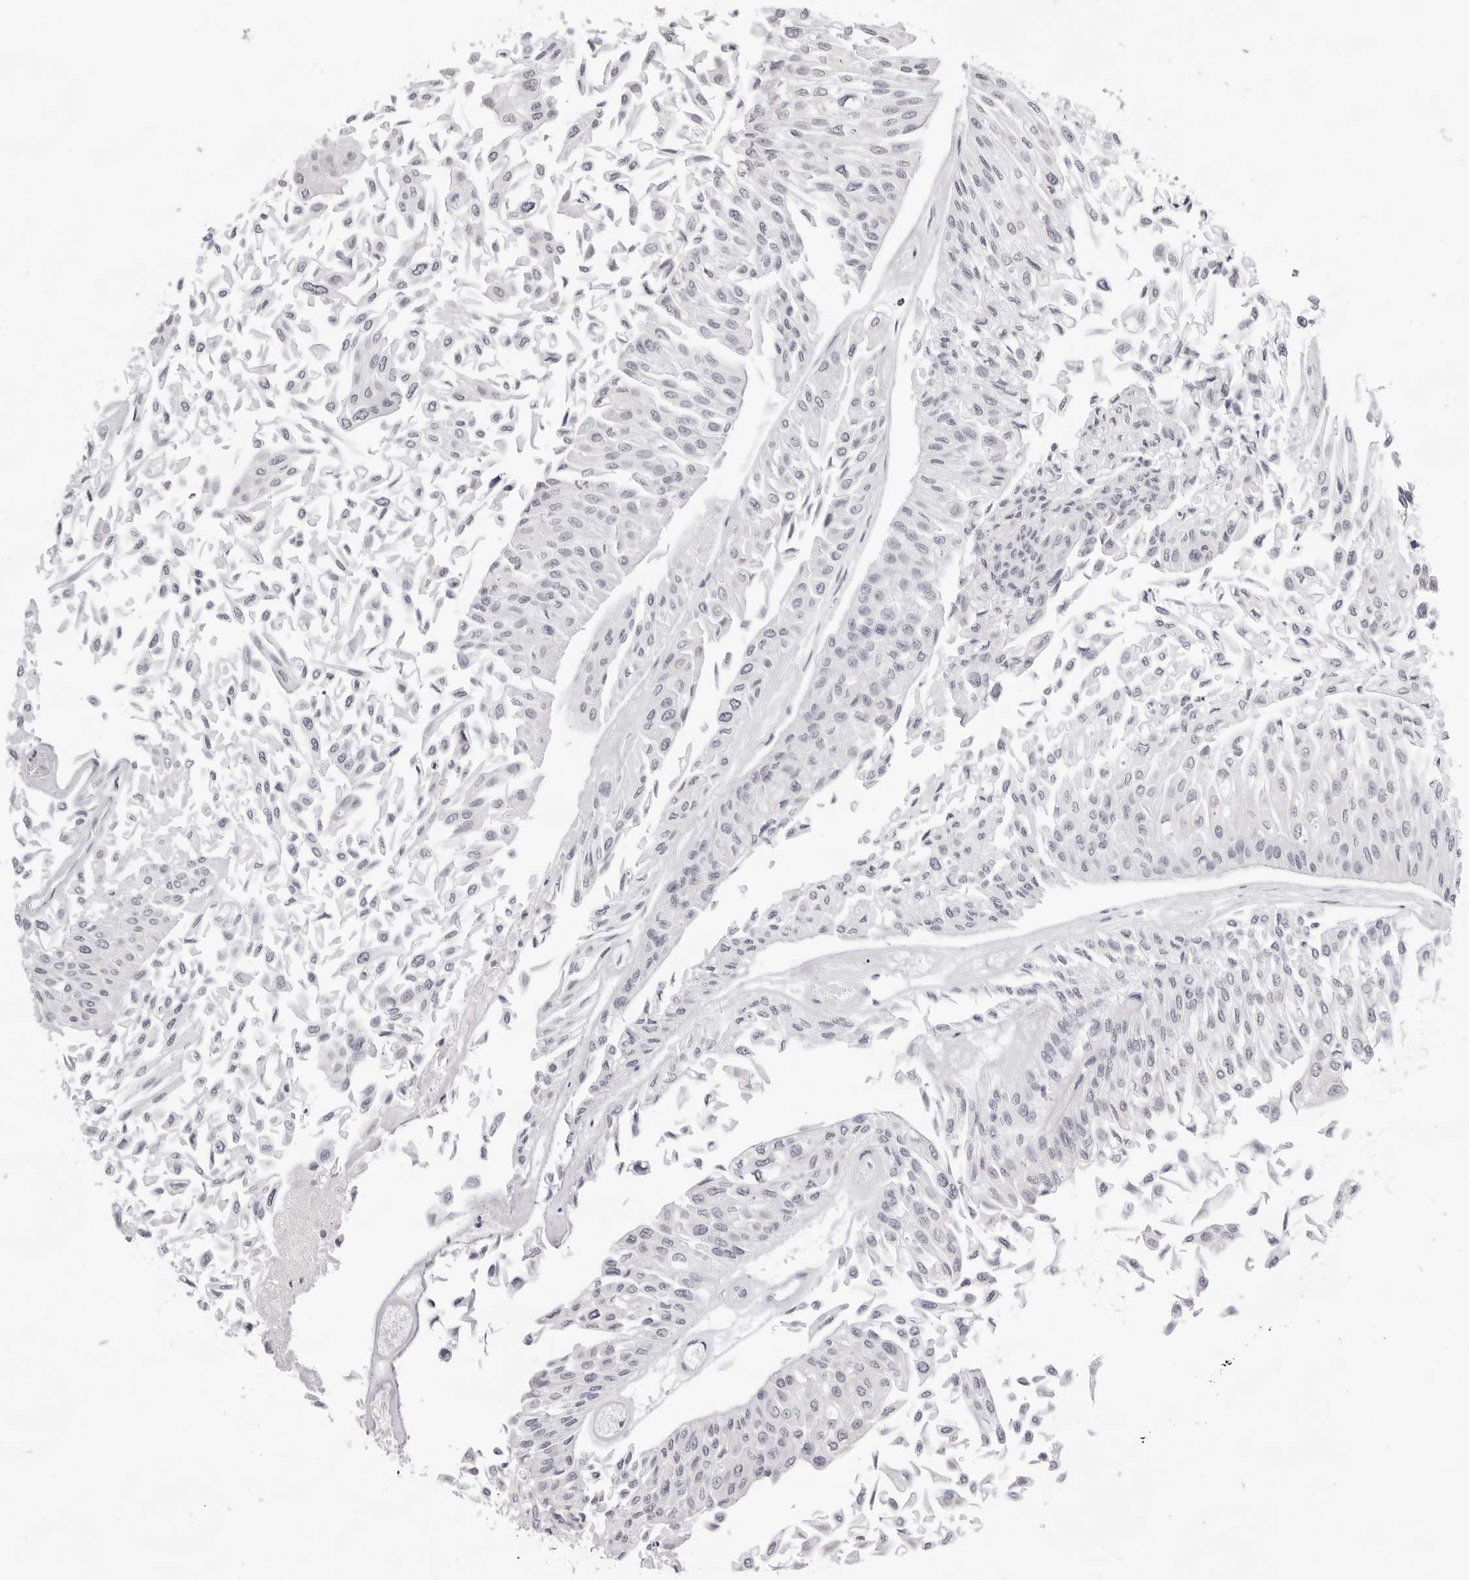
{"staining": {"intensity": "negative", "quantity": "none", "location": "none"}, "tissue": "urothelial cancer", "cell_type": "Tumor cells", "image_type": "cancer", "snomed": [{"axis": "morphology", "description": "Urothelial carcinoma, Low grade"}, {"axis": "topography", "description": "Urinary bladder"}], "caption": "Tumor cells are negative for brown protein staining in low-grade urothelial carcinoma.", "gene": "OGG1", "patient": {"sex": "male", "age": 67}}